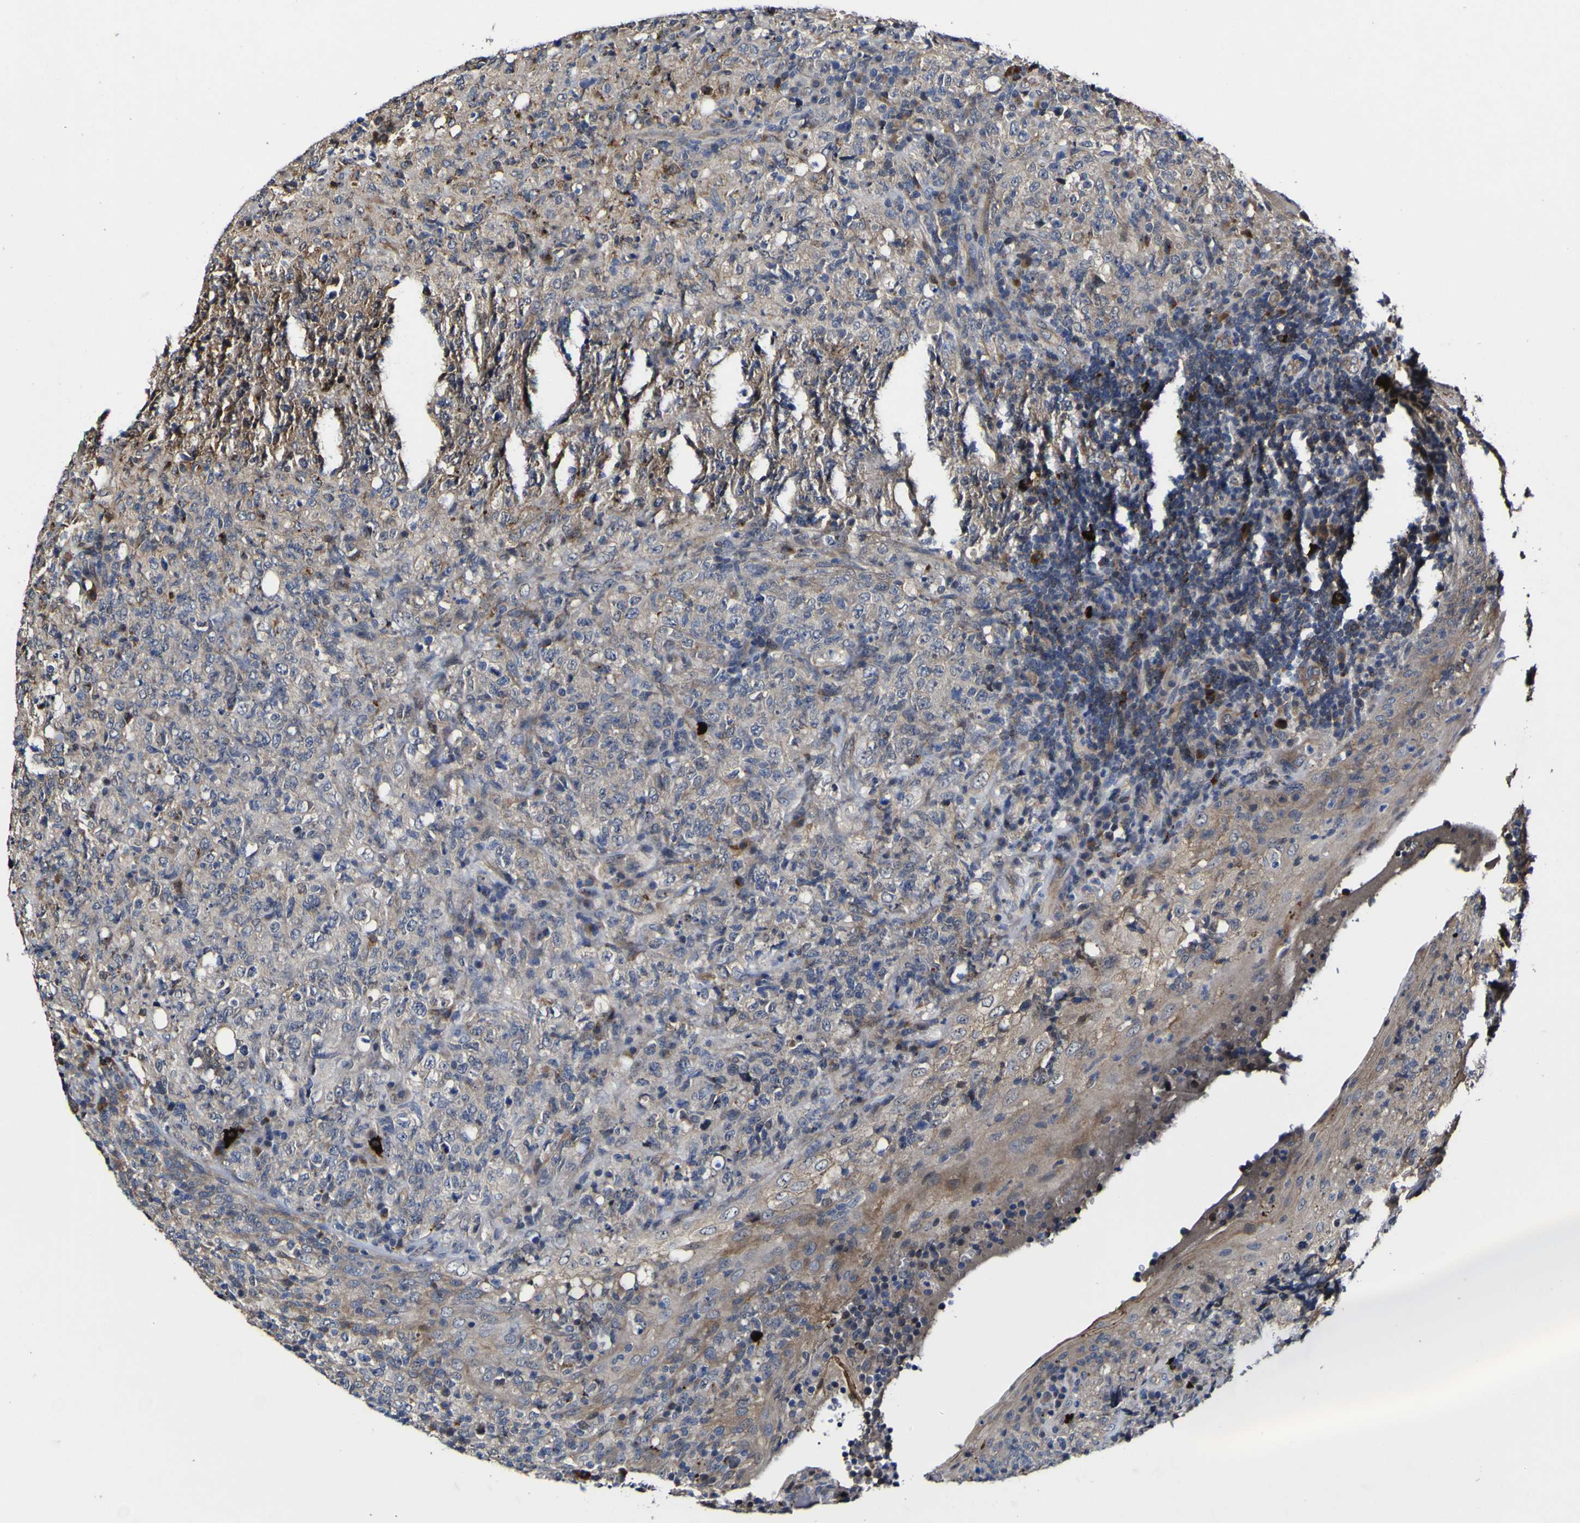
{"staining": {"intensity": "weak", "quantity": "25%-75%", "location": "cytoplasmic/membranous"}, "tissue": "lymphoma", "cell_type": "Tumor cells", "image_type": "cancer", "snomed": [{"axis": "morphology", "description": "Malignant lymphoma, non-Hodgkin's type, High grade"}, {"axis": "topography", "description": "Tonsil"}], "caption": "High-grade malignant lymphoma, non-Hodgkin's type stained for a protein (brown) shows weak cytoplasmic/membranous positive staining in approximately 25%-75% of tumor cells.", "gene": "CCL2", "patient": {"sex": "female", "age": 36}}